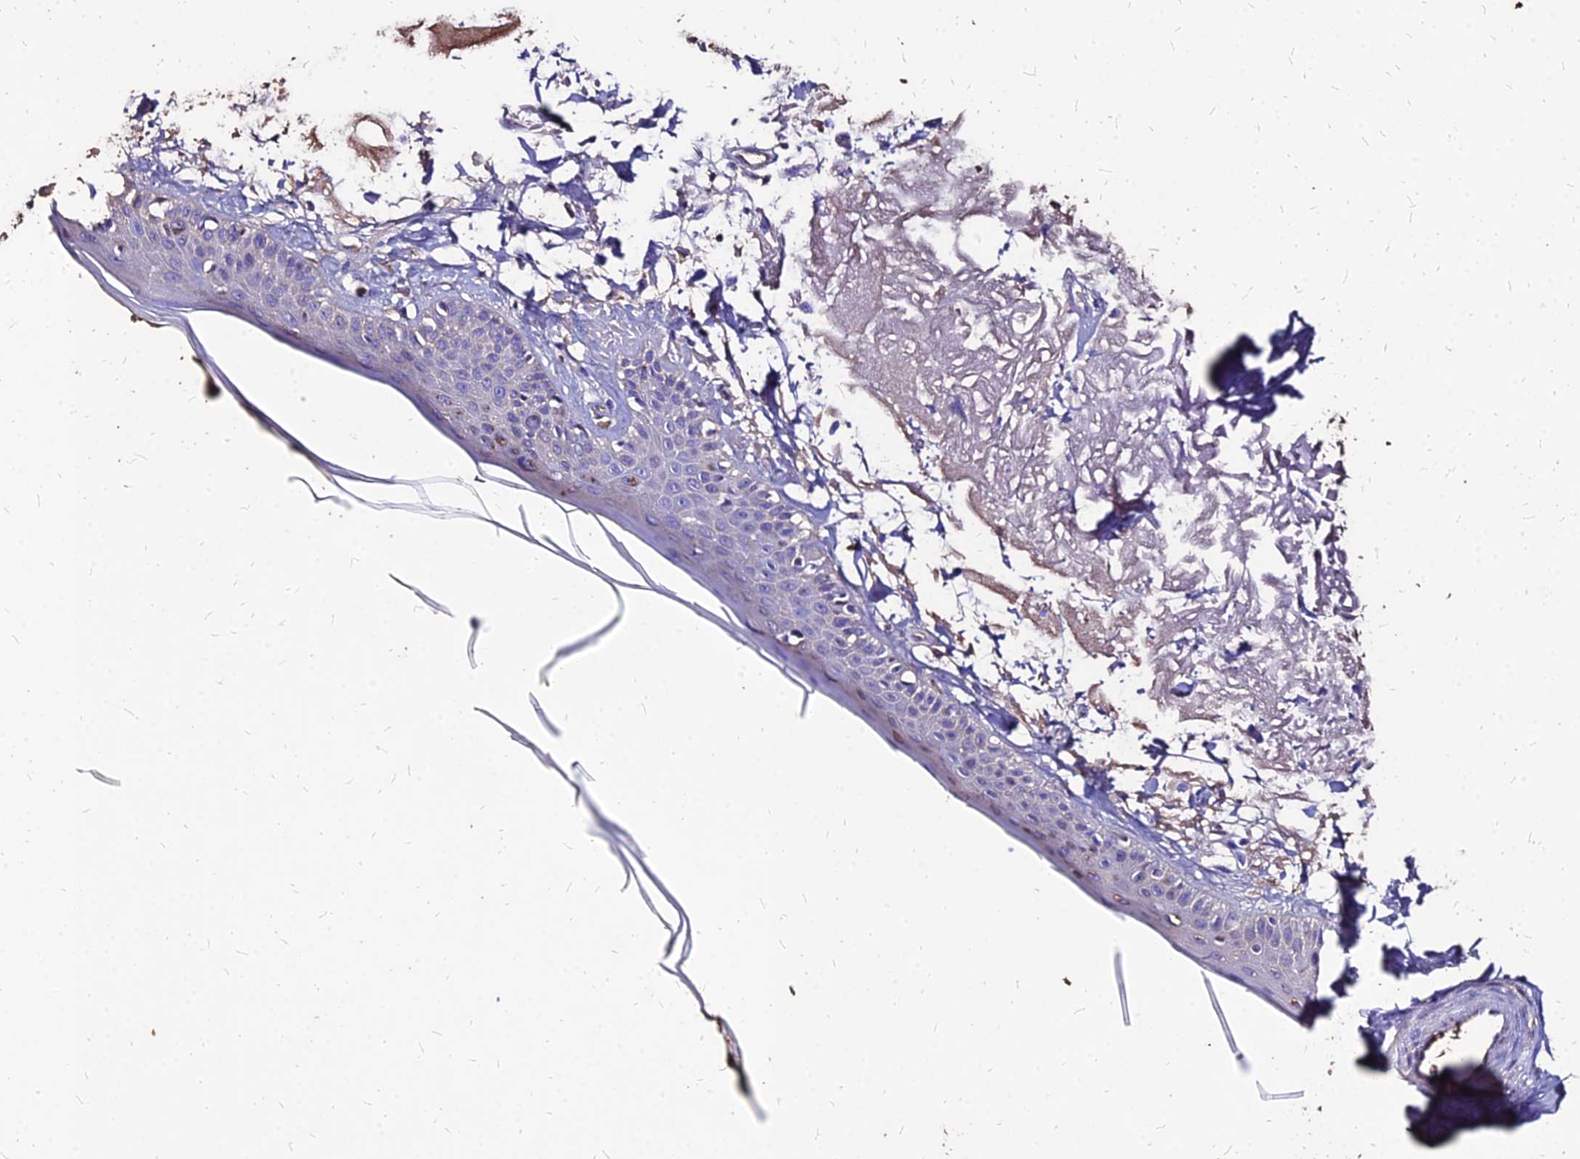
{"staining": {"intensity": "moderate", "quantity": "<25%", "location": "cytoplasmic/membranous"}, "tissue": "skin", "cell_type": "Fibroblasts", "image_type": "normal", "snomed": [{"axis": "morphology", "description": "Normal tissue, NOS"}, {"axis": "topography", "description": "Skin"}, {"axis": "topography", "description": "Skeletal muscle"}], "caption": "Protein analysis of normal skin shows moderate cytoplasmic/membranous expression in about <25% of fibroblasts.", "gene": "NME5", "patient": {"sex": "male", "age": 83}}